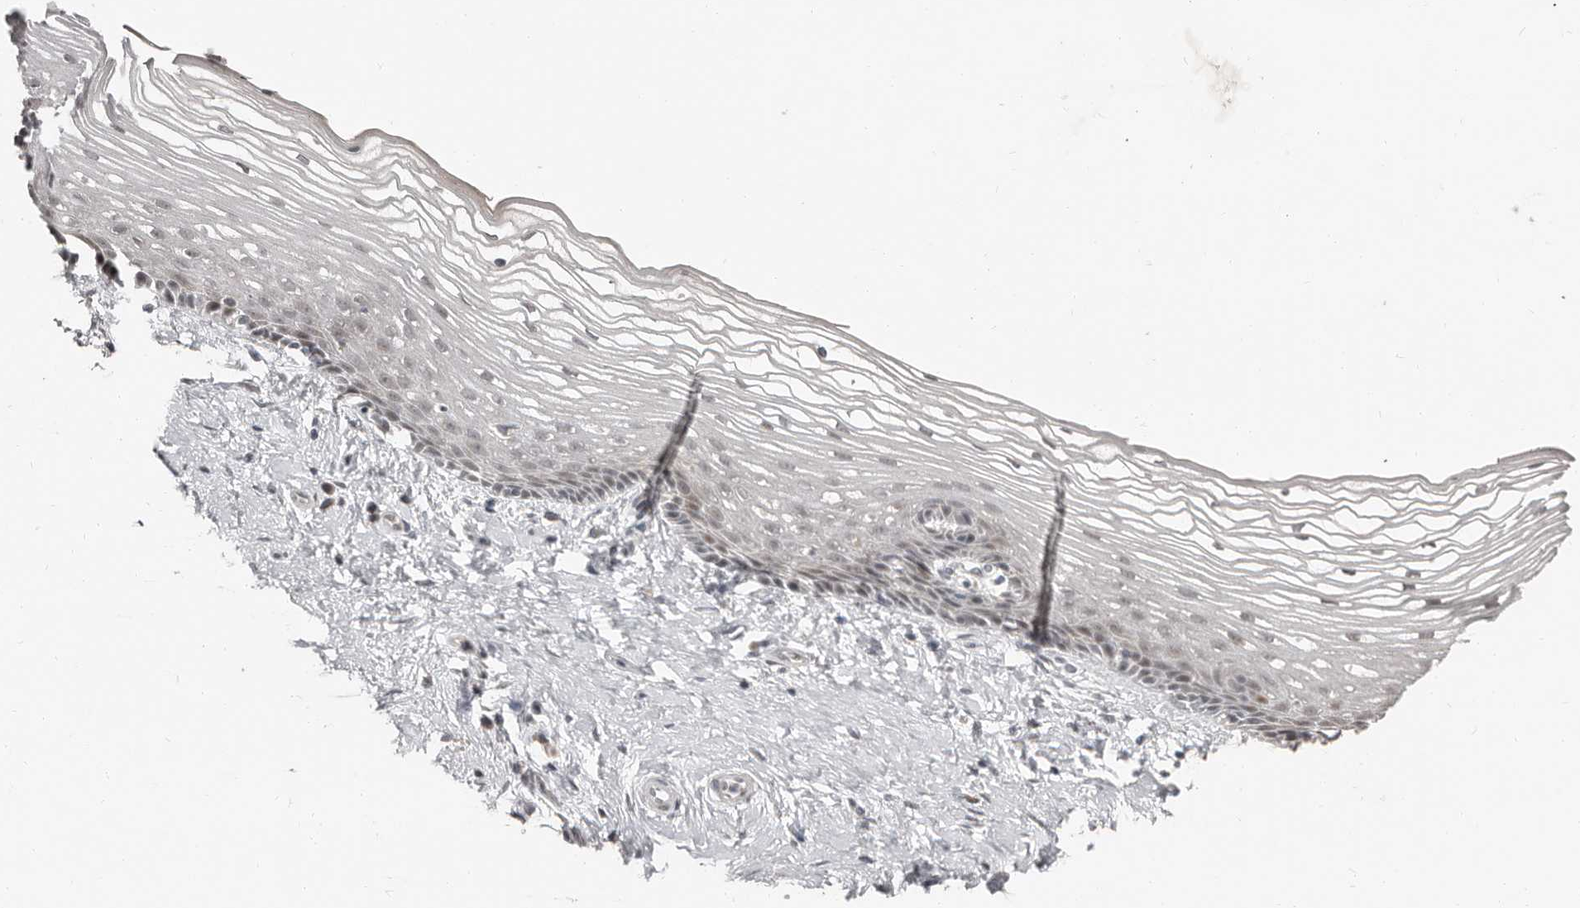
{"staining": {"intensity": "weak", "quantity": "<25%", "location": "cytoplasmic/membranous,nuclear"}, "tissue": "vagina", "cell_type": "Squamous epithelial cells", "image_type": "normal", "snomed": [{"axis": "morphology", "description": "Normal tissue, NOS"}, {"axis": "topography", "description": "Vagina"}], "caption": "Squamous epithelial cells show no significant protein positivity in normal vagina.", "gene": "APOL6", "patient": {"sex": "female", "age": 46}}